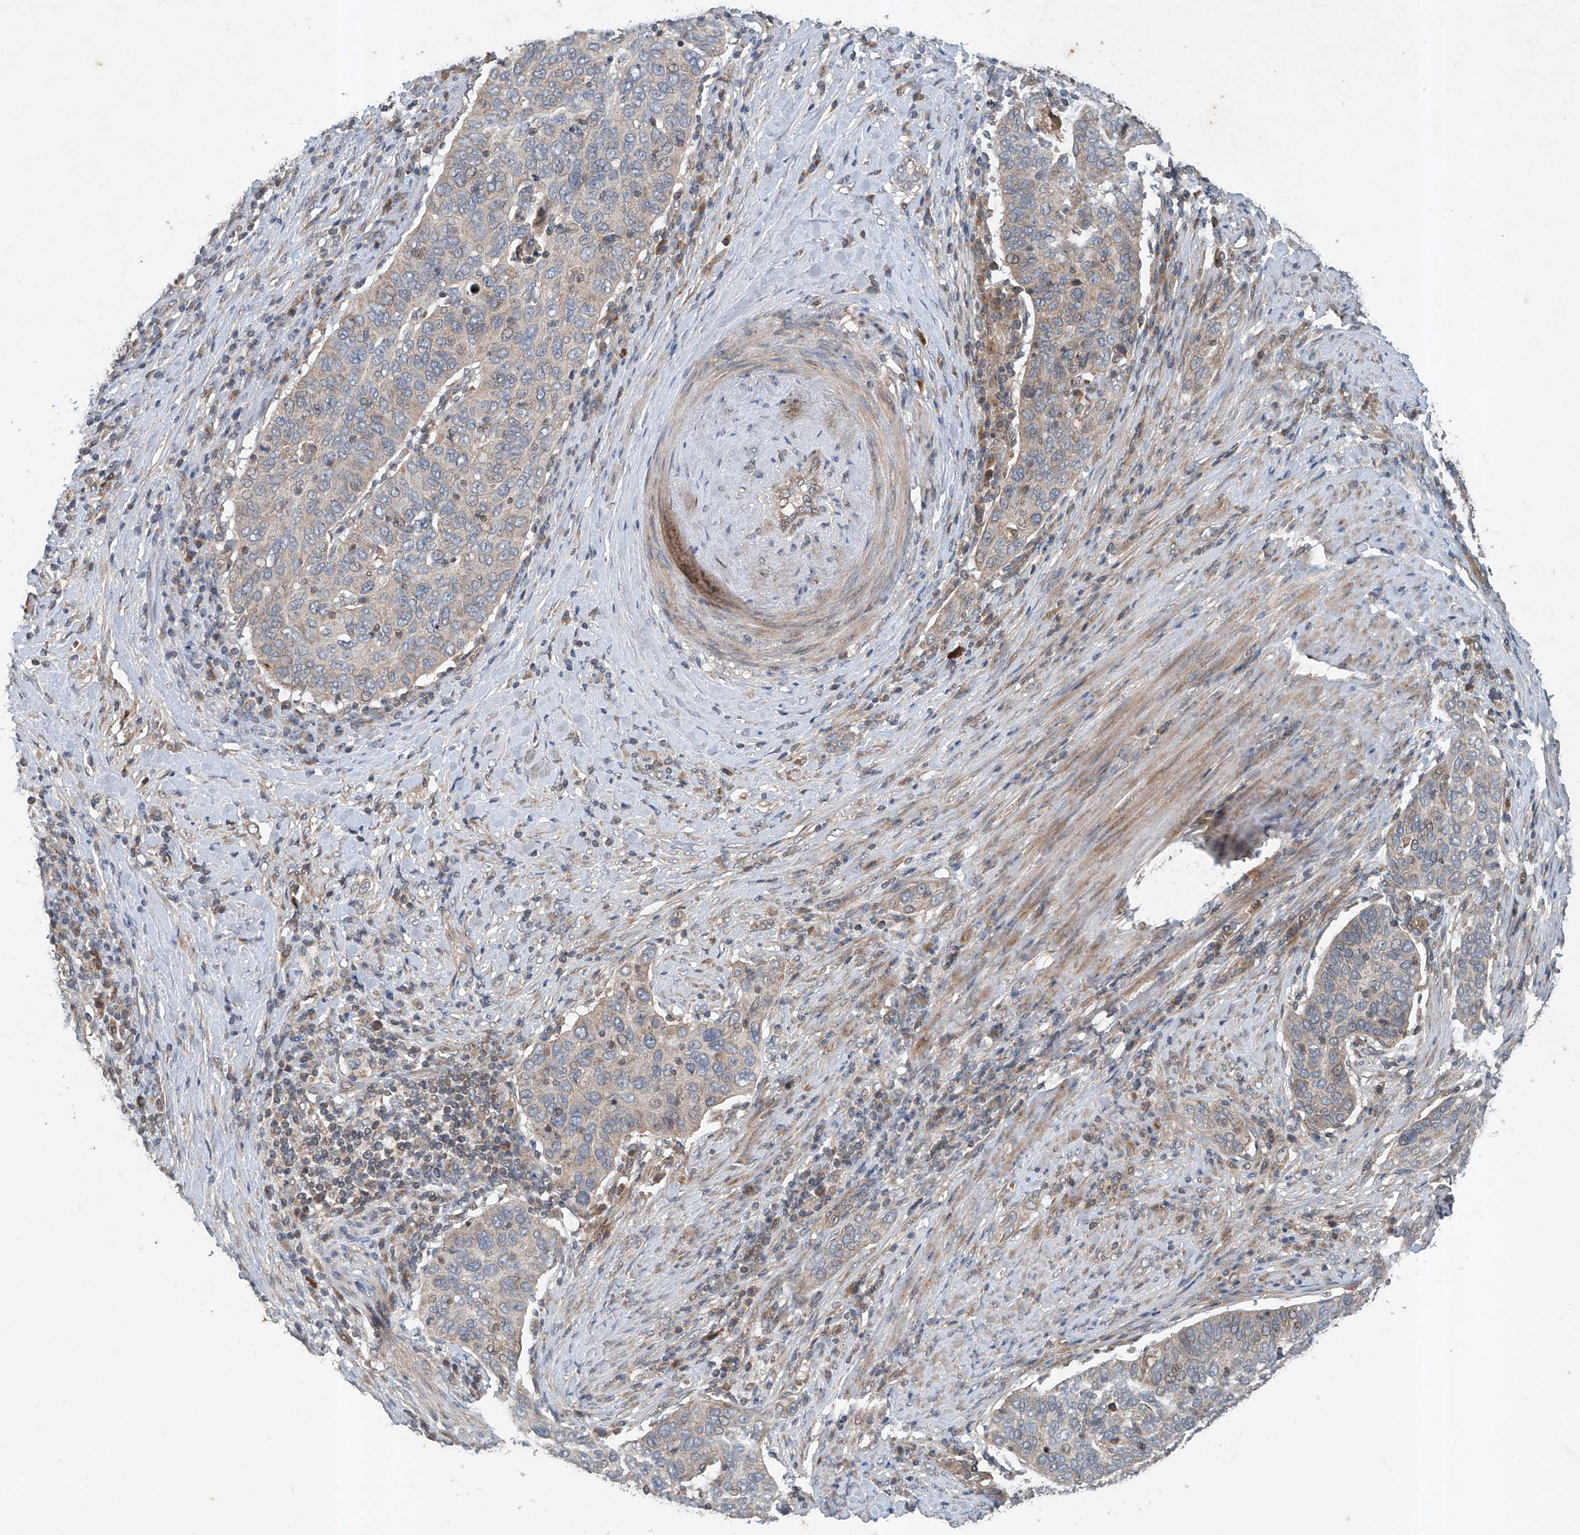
{"staining": {"intensity": "weak", "quantity": "<25%", "location": "cytoplasmic/membranous"}, "tissue": "cervical cancer", "cell_type": "Tumor cells", "image_type": "cancer", "snomed": [{"axis": "morphology", "description": "Squamous cell carcinoma, NOS"}, {"axis": "topography", "description": "Cervix"}], "caption": "The histopathology image demonstrates no significant staining in tumor cells of cervical squamous cell carcinoma.", "gene": "ADAM23", "patient": {"sex": "female", "age": 60}}